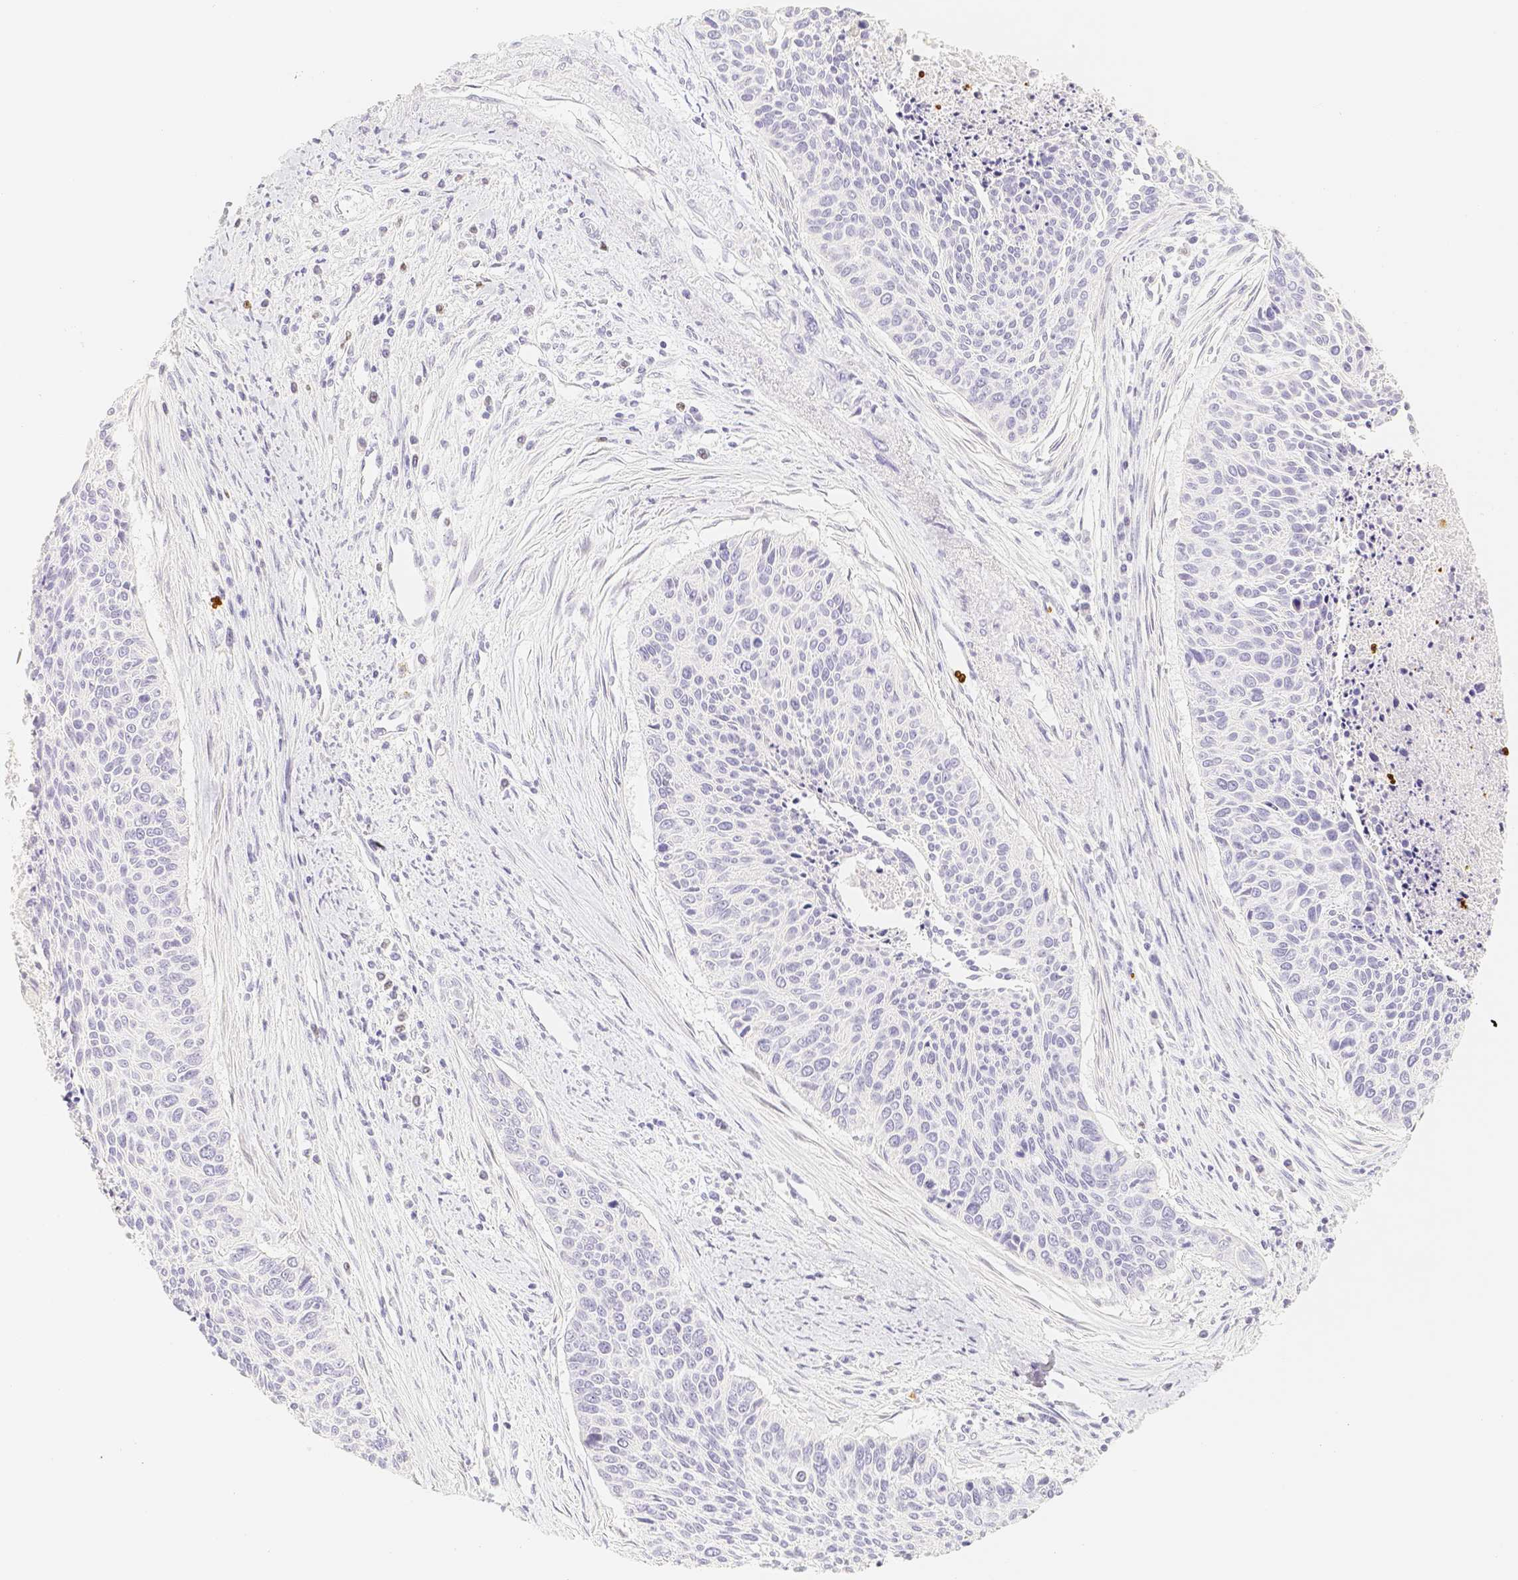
{"staining": {"intensity": "negative", "quantity": "none", "location": "none"}, "tissue": "cervical cancer", "cell_type": "Tumor cells", "image_type": "cancer", "snomed": [{"axis": "morphology", "description": "Squamous cell carcinoma, NOS"}, {"axis": "topography", "description": "Cervix"}], "caption": "The IHC histopathology image has no significant positivity in tumor cells of cervical squamous cell carcinoma tissue.", "gene": "PADI4", "patient": {"sex": "female", "age": 55}}